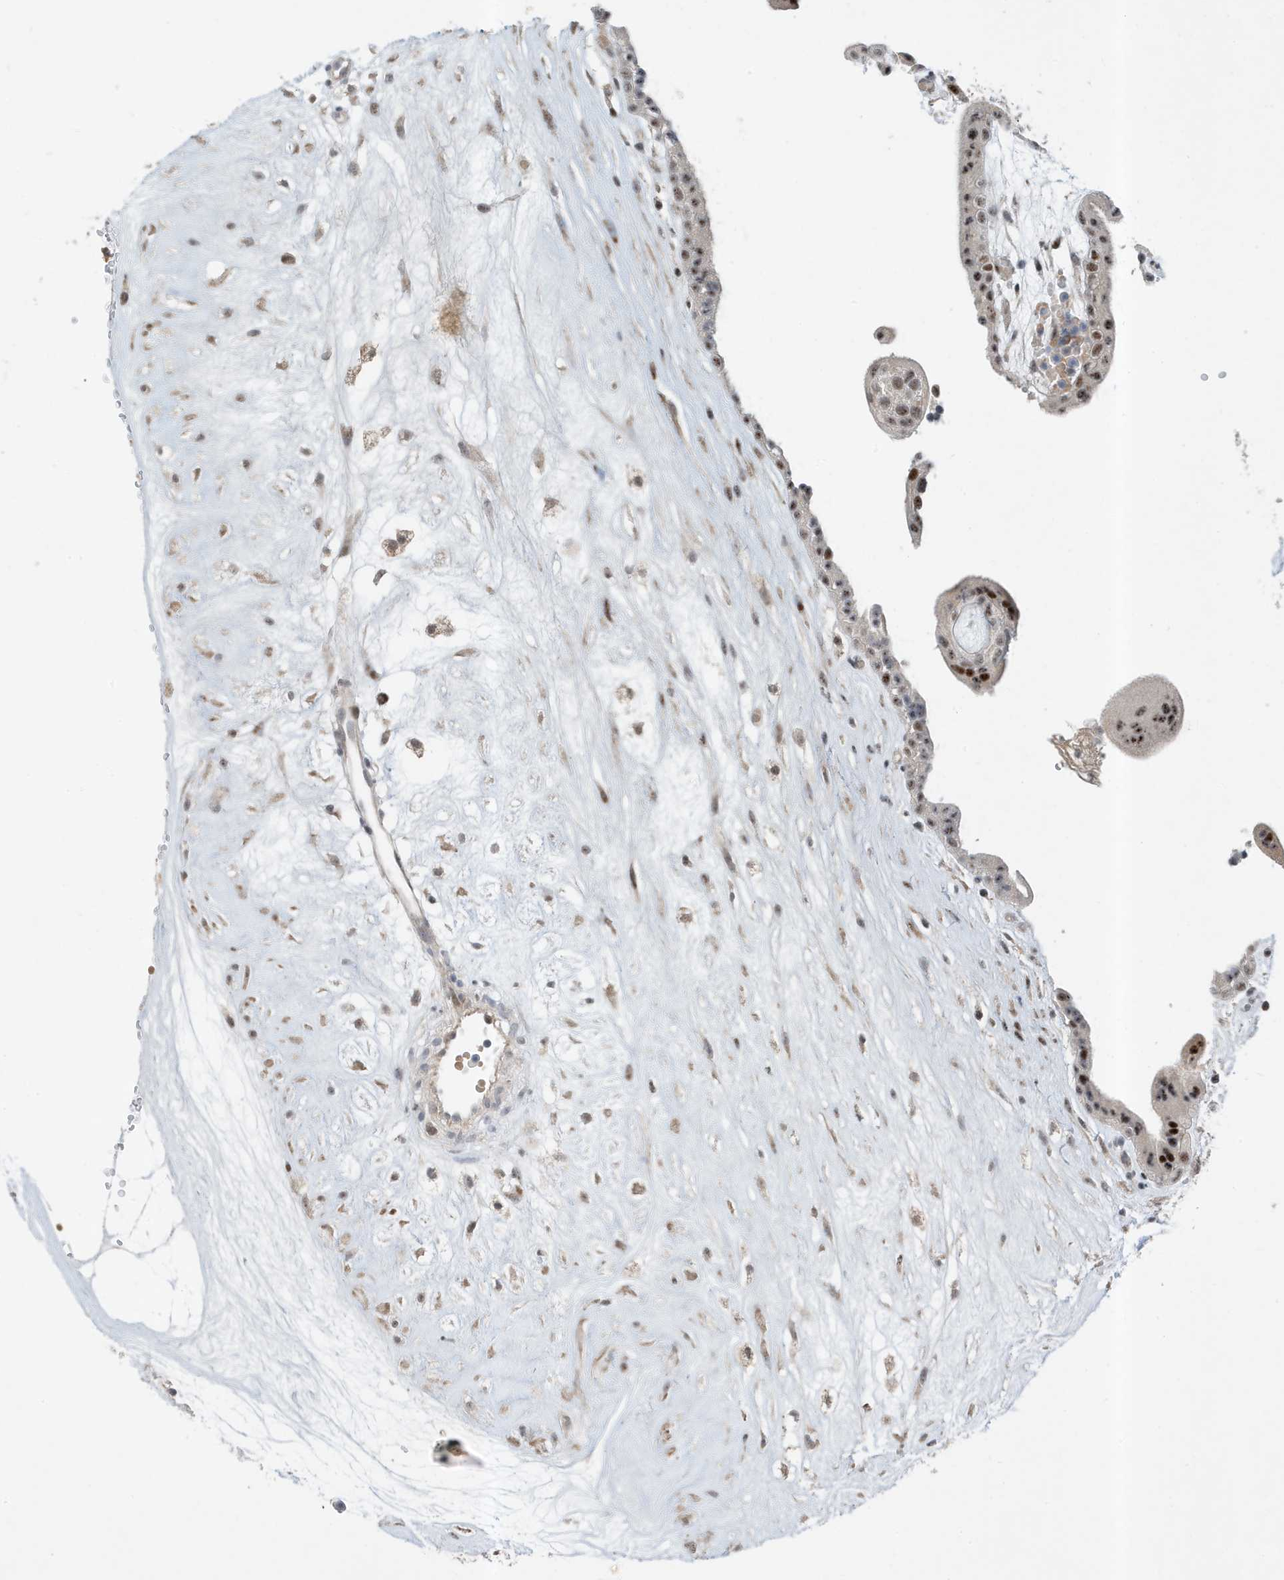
{"staining": {"intensity": "strong", "quantity": "<25%", "location": "nuclear"}, "tissue": "placenta", "cell_type": "Trophoblastic cells", "image_type": "normal", "snomed": [{"axis": "morphology", "description": "Normal tissue, NOS"}, {"axis": "topography", "description": "Placenta"}], "caption": "This is a histology image of IHC staining of normal placenta, which shows strong positivity in the nuclear of trophoblastic cells.", "gene": "MAST3", "patient": {"sex": "female", "age": 18}}